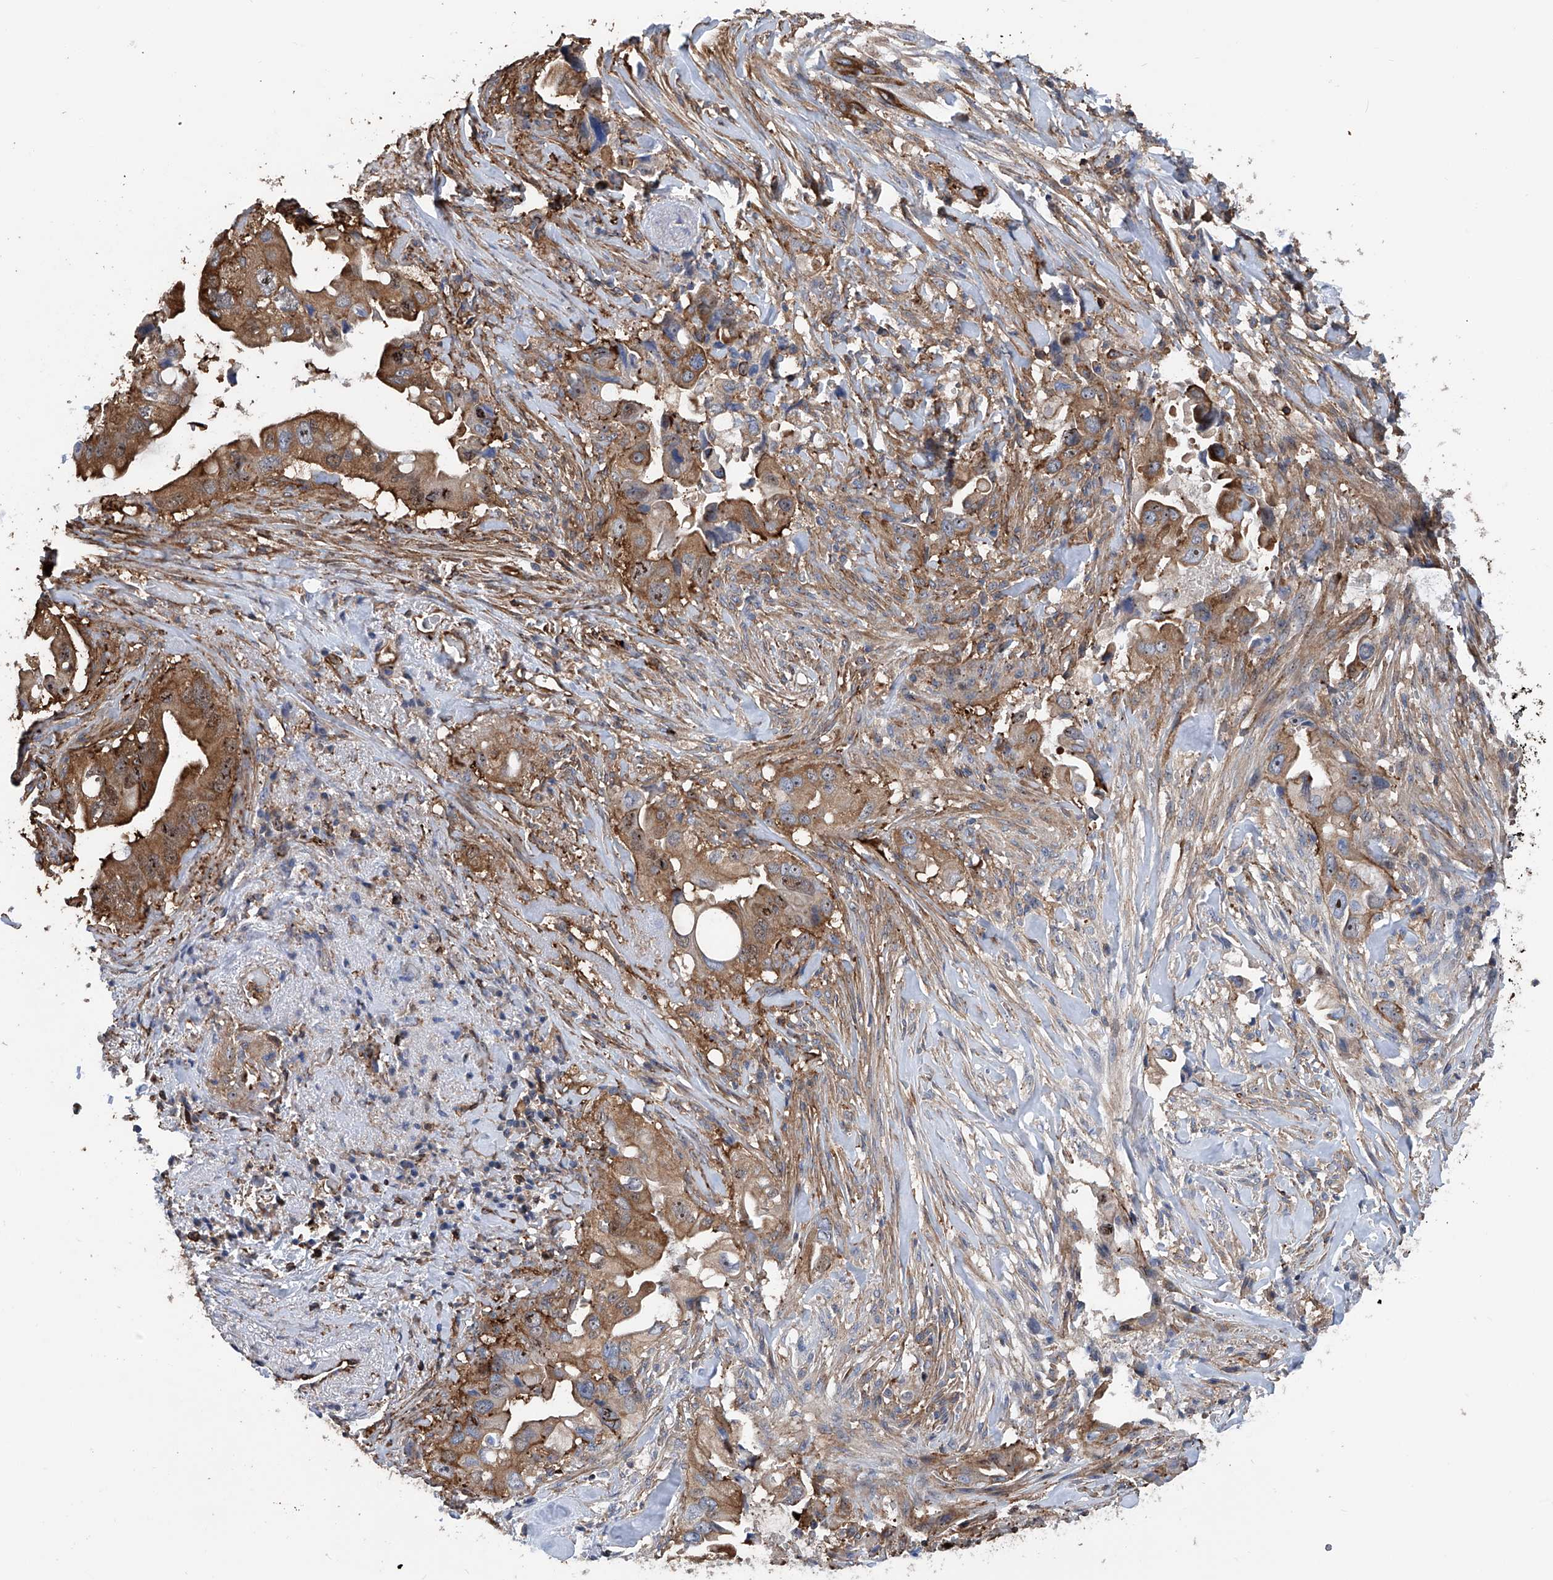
{"staining": {"intensity": "moderate", "quantity": ">75%", "location": "cytoplasmic/membranous,nuclear"}, "tissue": "pancreatic cancer", "cell_type": "Tumor cells", "image_type": "cancer", "snomed": [{"axis": "morphology", "description": "Inflammation, NOS"}, {"axis": "morphology", "description": "Adenocarcinoma, NOS"}, {"axis": "topography", "description": "Pancreas"}], "caption": "The histopathology image displays a brown stain indicating the presence of a protein in the cytoplasmic/membranous and nuclear of tumor cells in pancreatic cancer.", "gene": "ZNF484", "patient": {"sex": "female", "age": 56}}